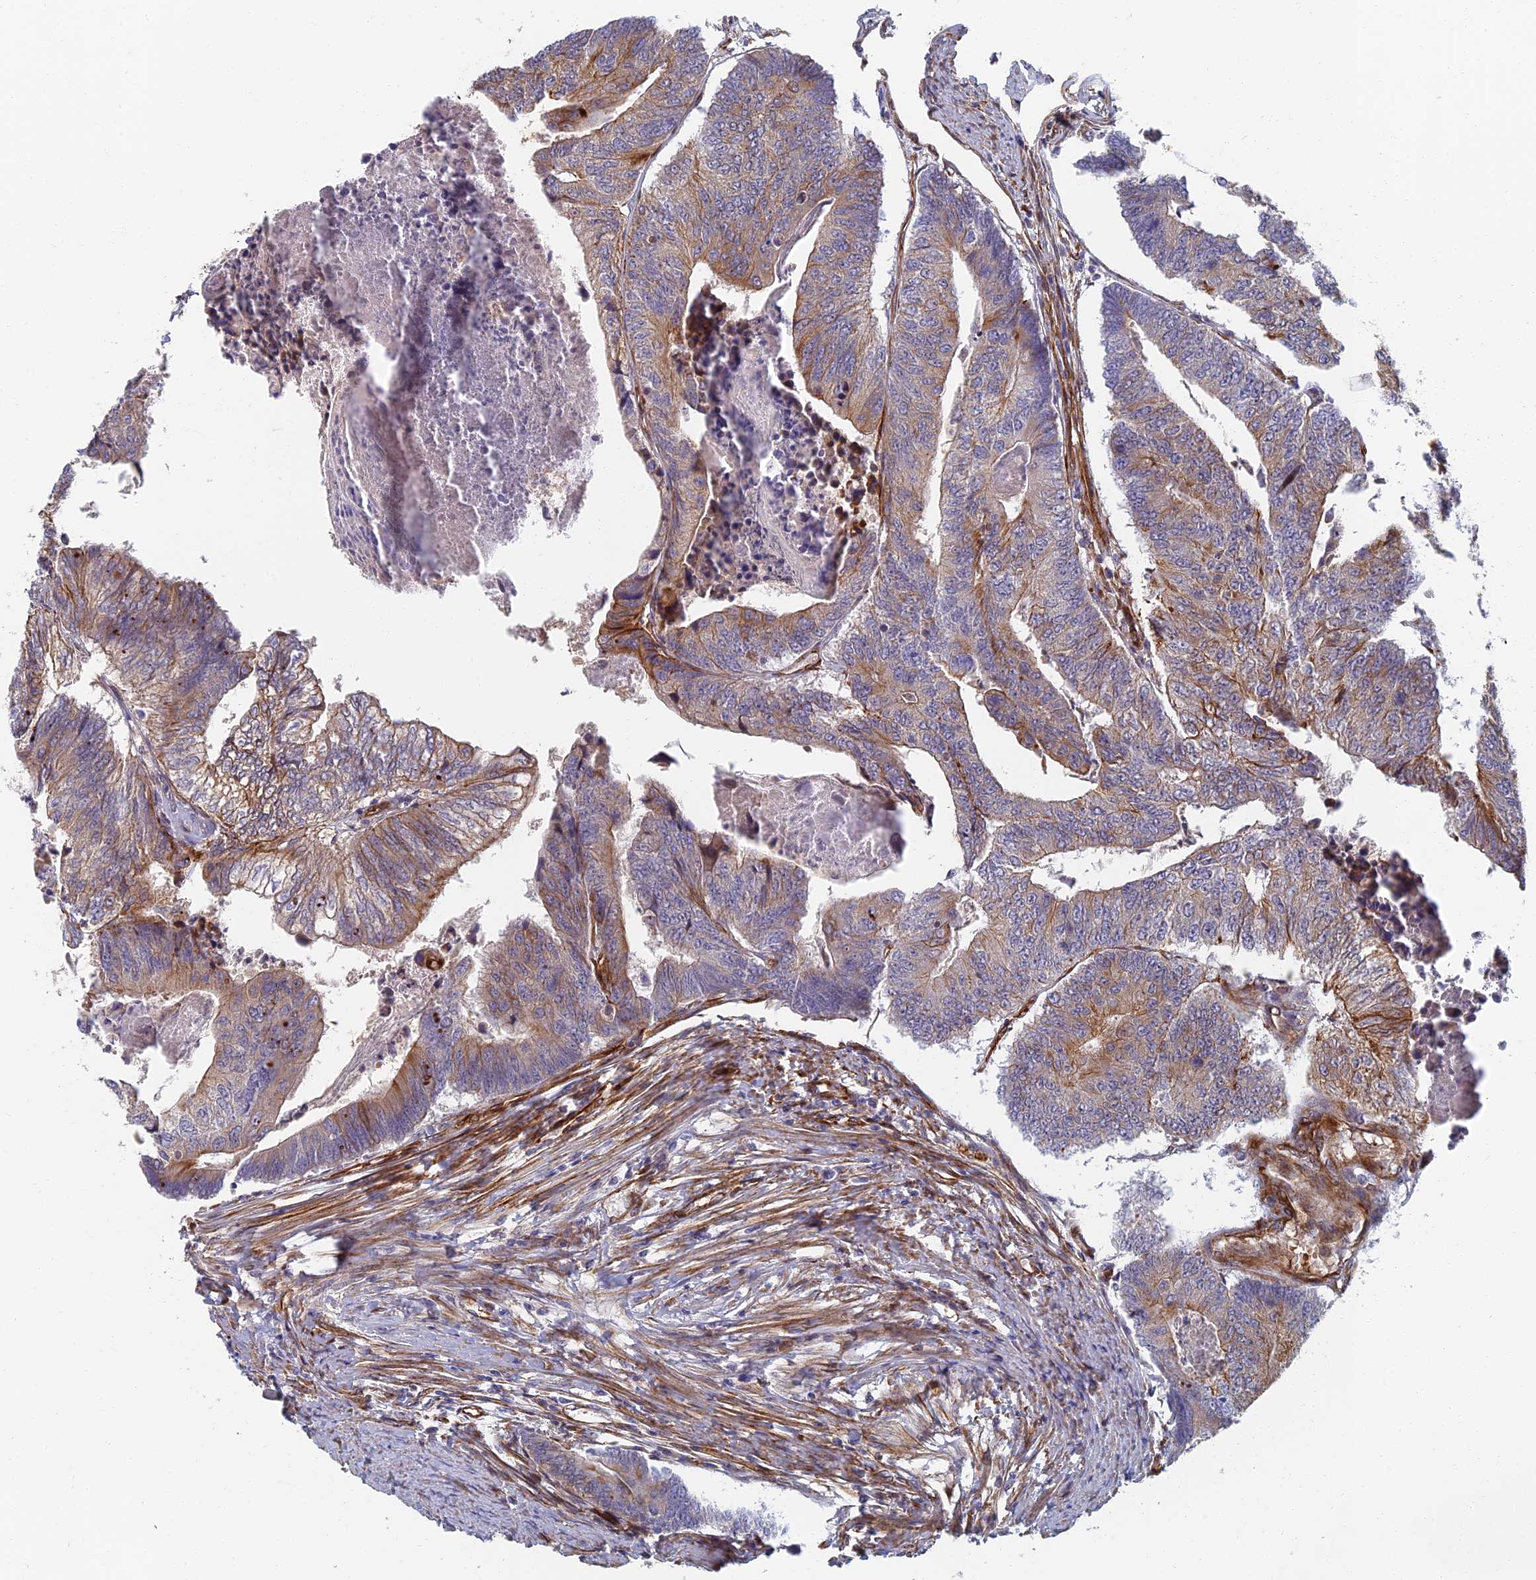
{"staining": {"intensity": "moderate", "quantity": "<25%", "location": "cytoplasmic/membranous"}, "tissue": "colorectal cancer", "cell_type": "Tumor cells", "image_type": "cancer", "snomed": [{"axis": "morphology", "description": "Adenocarcinoma, NOS"}, {"axis": "topography", "description": "Colon"}], "caption": "A low amount of moderate cytoplasmic/membranous expression is present in approximately <25% of tumor cells in adenocarcinoma (colorectal) tissue.", "gene": "ABCB10", "patient": {"sex": "female", "age": 67}}